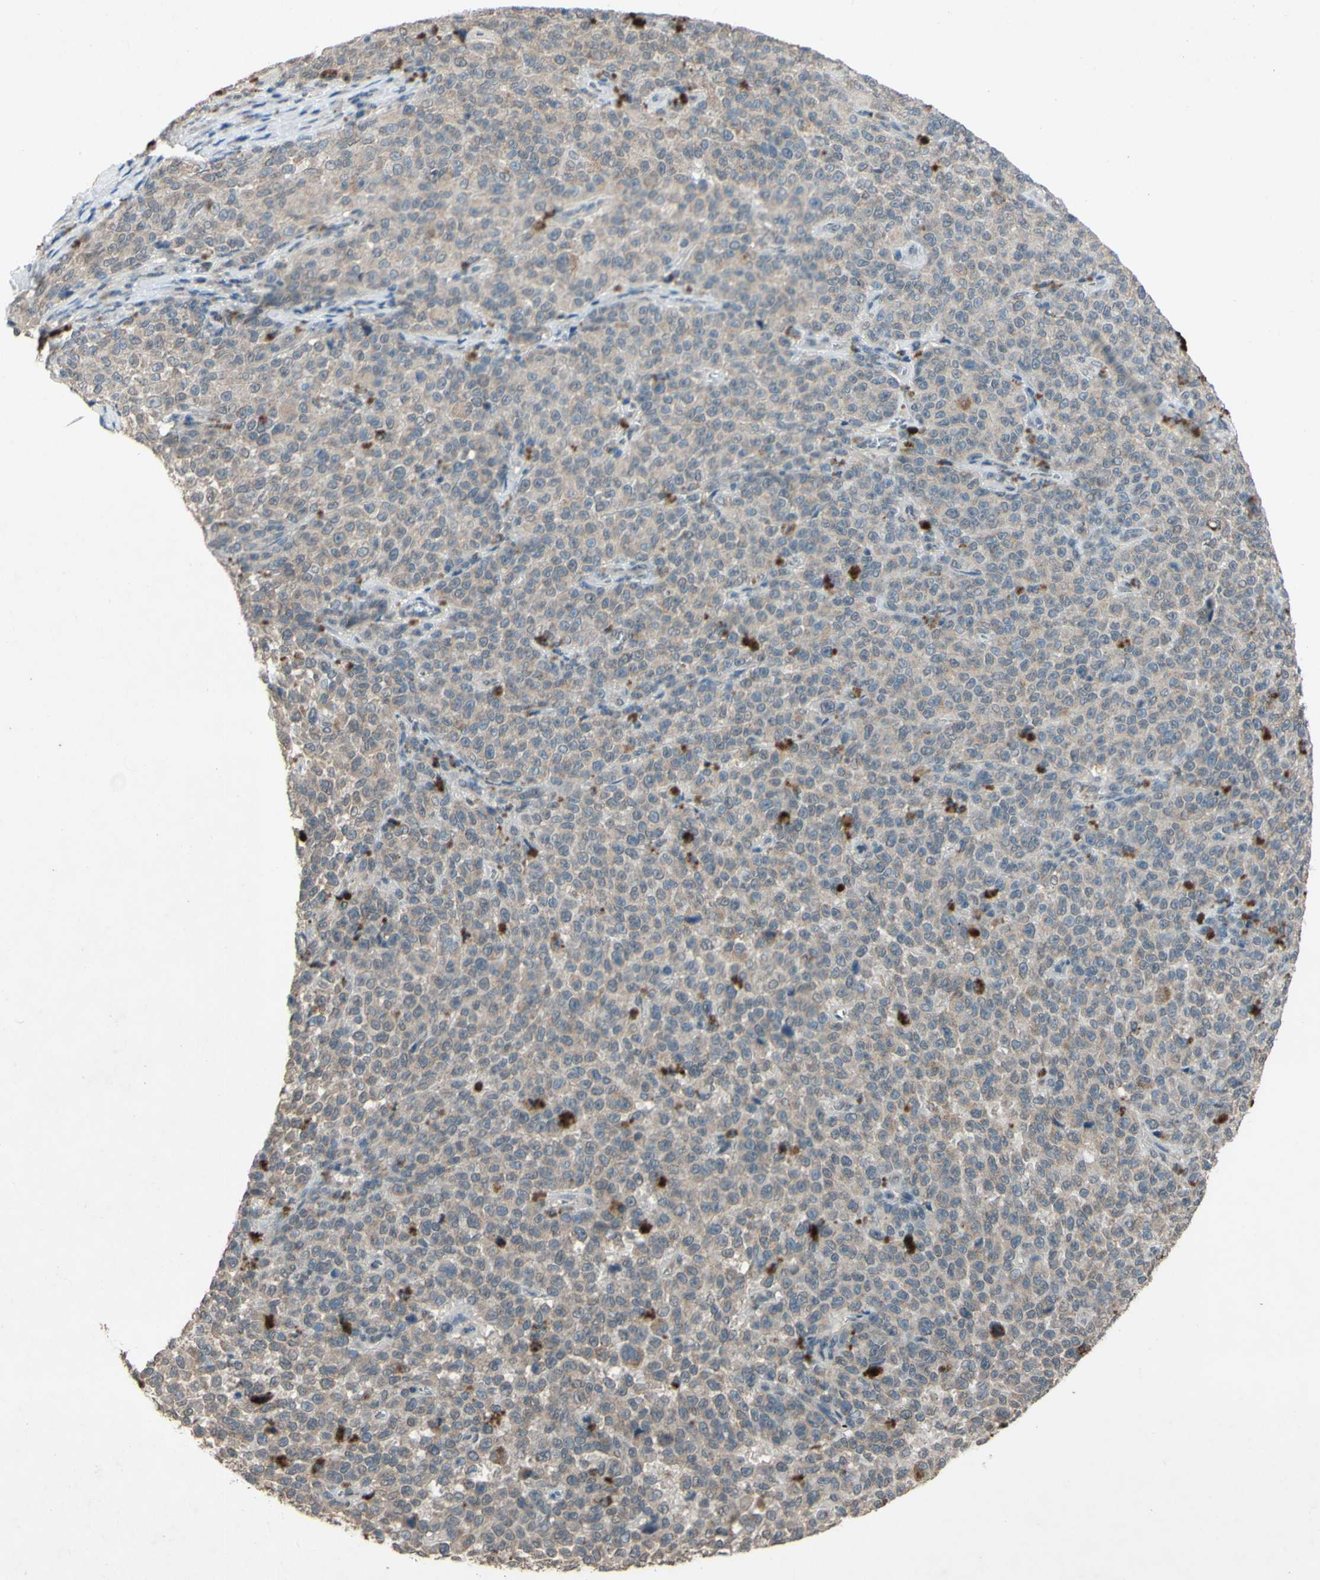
{"staining": {"intensity": "weak", "quantity": "<25%", "location": "cytoplasmic/membranous"}, "tissue": "melanoma", "cell_type": "Tumor cells", "image_type": "cancer", "snomed": [{"axis": "morphology", "description": "Malignant melanoma, NOS"}, {"axis": "topography", "description": "Skin"}], "caption": "A high-resolution image shows immunohistochemistry (IHC) staining of melanoma, which exhibits no significant positivity in tumor cells.", "gene": "CDCP1", "patient": {"sex": "female", "age": 82}}